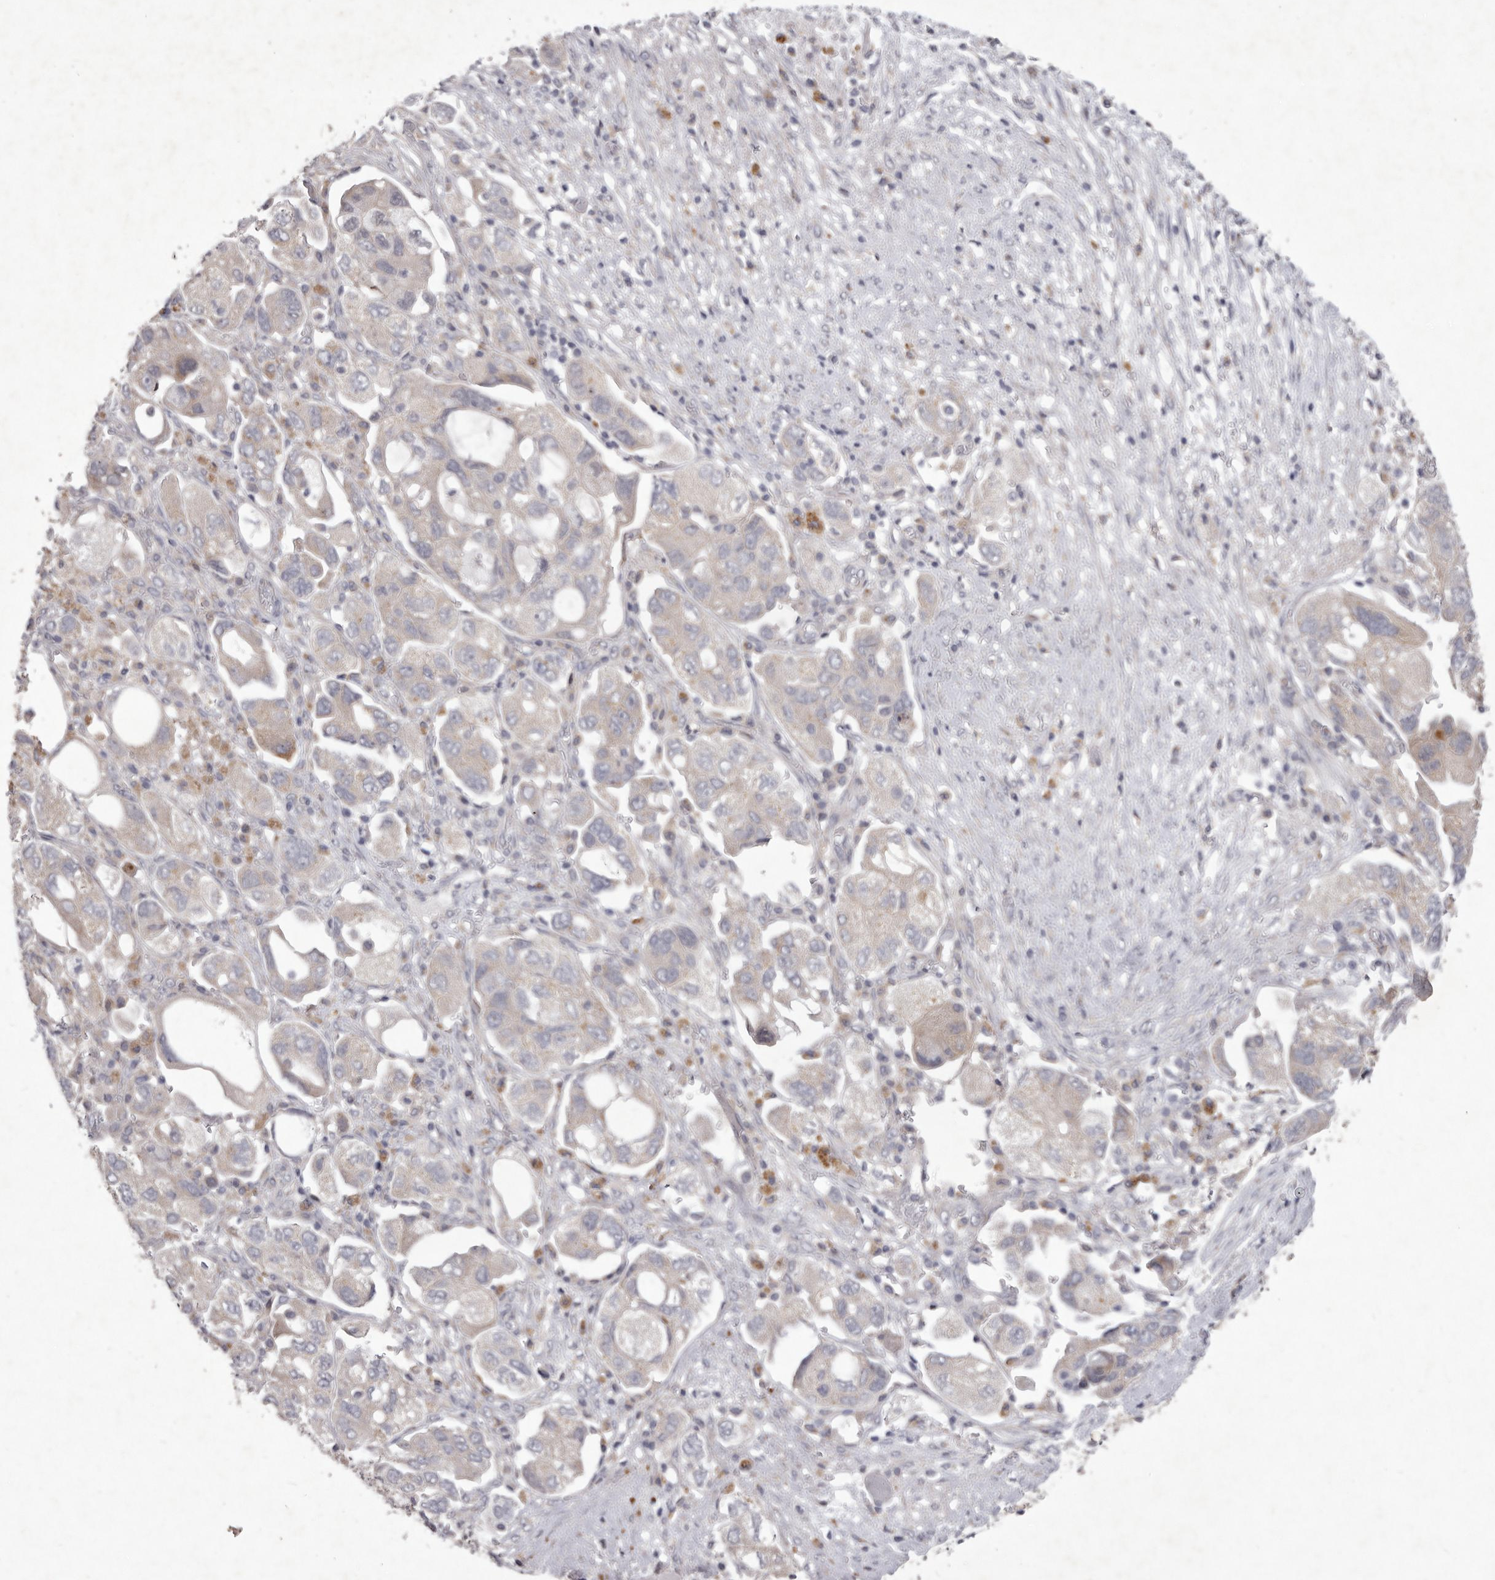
{"staining": {"intensity": "weak", "quantity": "<25%", "location": "cytoplasmic/membranous"}, "tissue": "ovarian cancer", "cell_type": "Tumor cells", "image_type": "cancer", "snomed": [{"axis": "morphology", "description": "Carcinoma, NOS"}, {"axis": "morphology", "description": "Cystadenocarcinoma, serous, NOS"}, {"axis": "topography", "description": "Ovary"}], "caption": "Image shows no significant protein expression in tumor cells of ovarian carcinoma.", "gene": "P2RX6", "patient": {"sex": "female", "age": 69}}